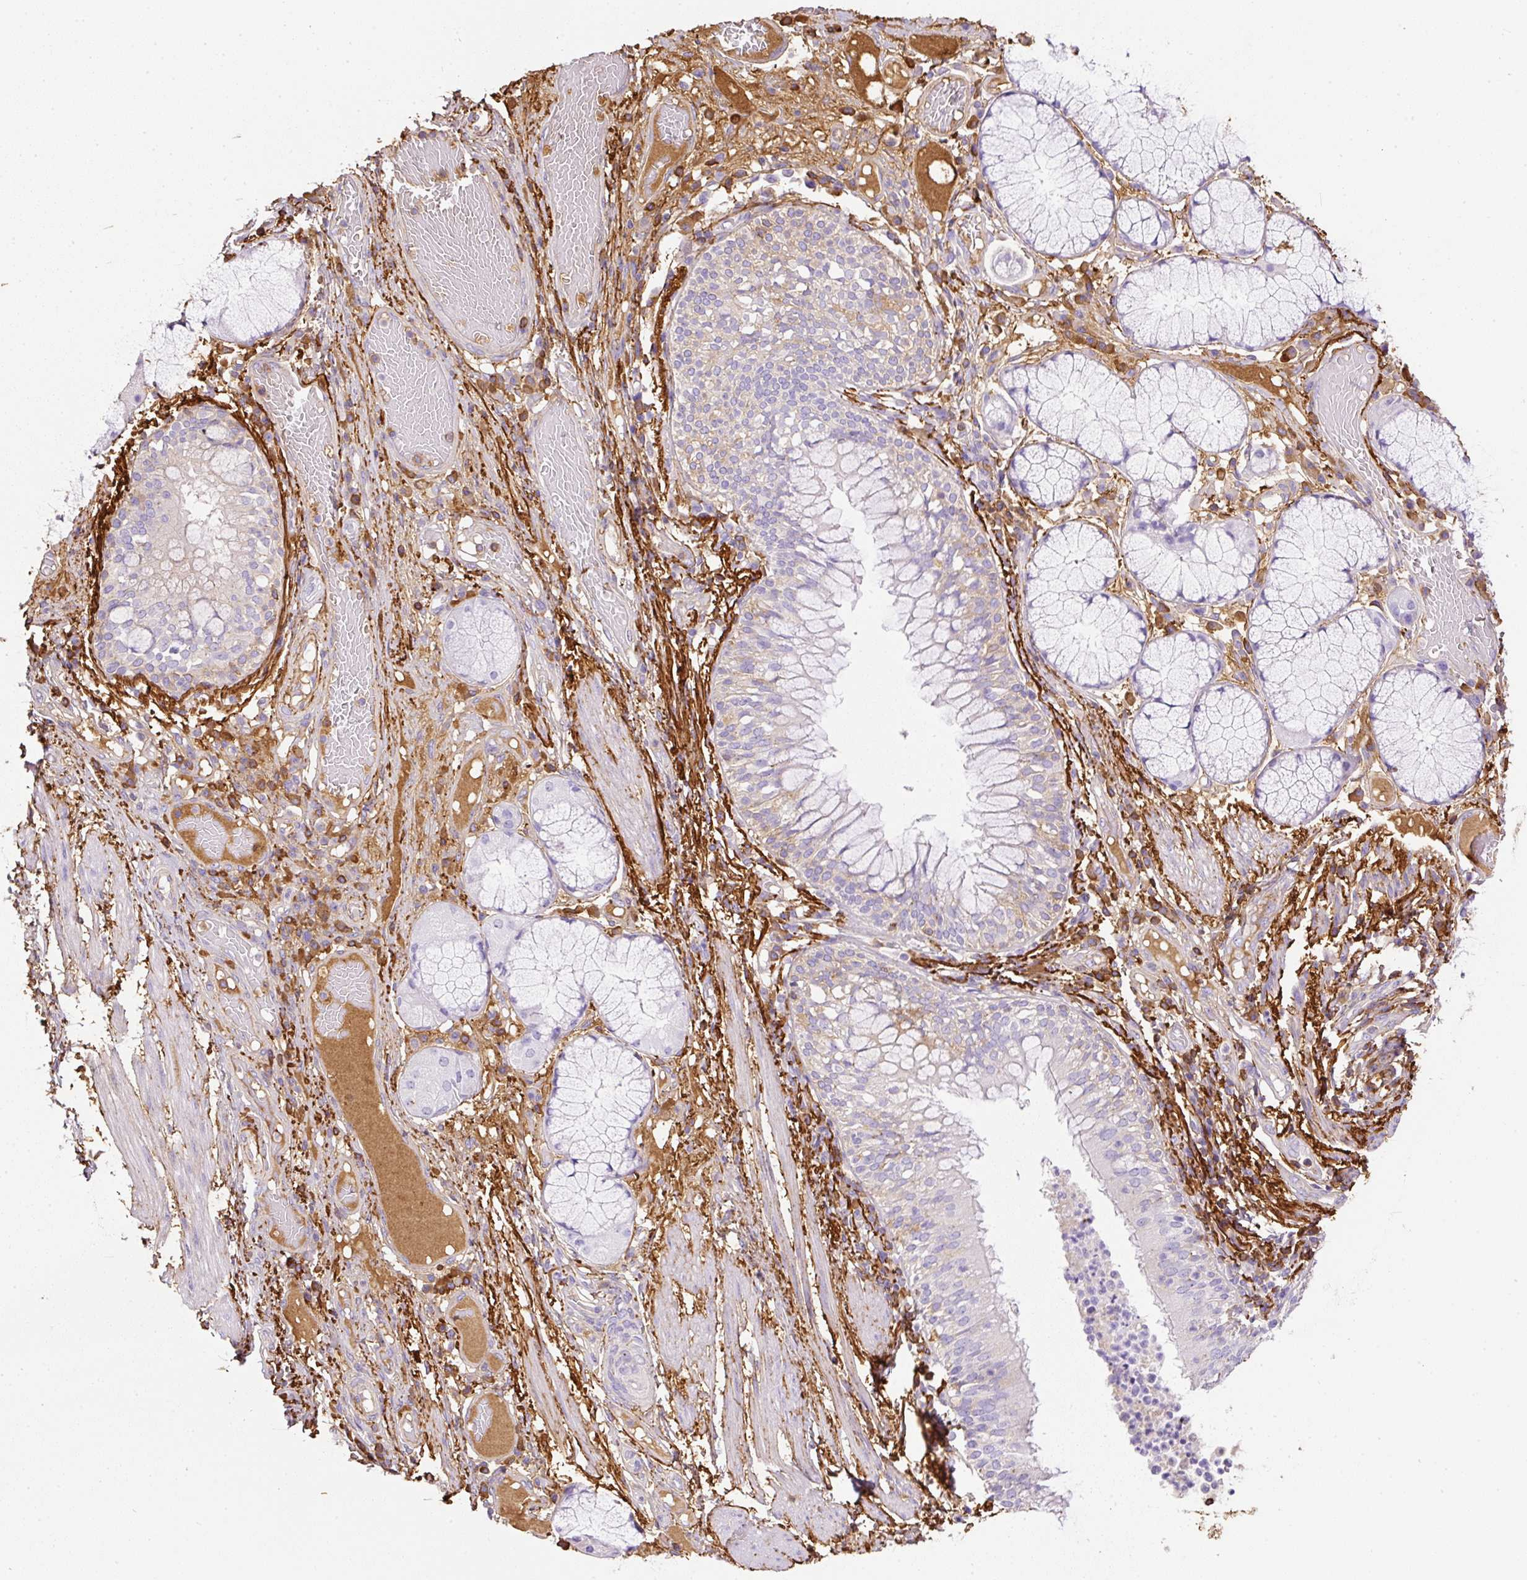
{"staining": {"intensity": "negative", "quantity": "none", "location": "none"}, "tissue": "soft tissue", "cell_type": "Chondrocytes", "image_type": "normal", "snomed": [{"axis": "morphology", "description": "Normal tissue, NOS"}, {"axis": "topography", "description": "Cartilage tissue"}, {"axis": "topography", "description": "Bronchus"}], "caption": "Immunohistochemical staining of unremarkable human soft tissue shows no significant positivity in chondrocytes.", "gene": "APCS", "patient": {"sex": "male", "age": 56}}